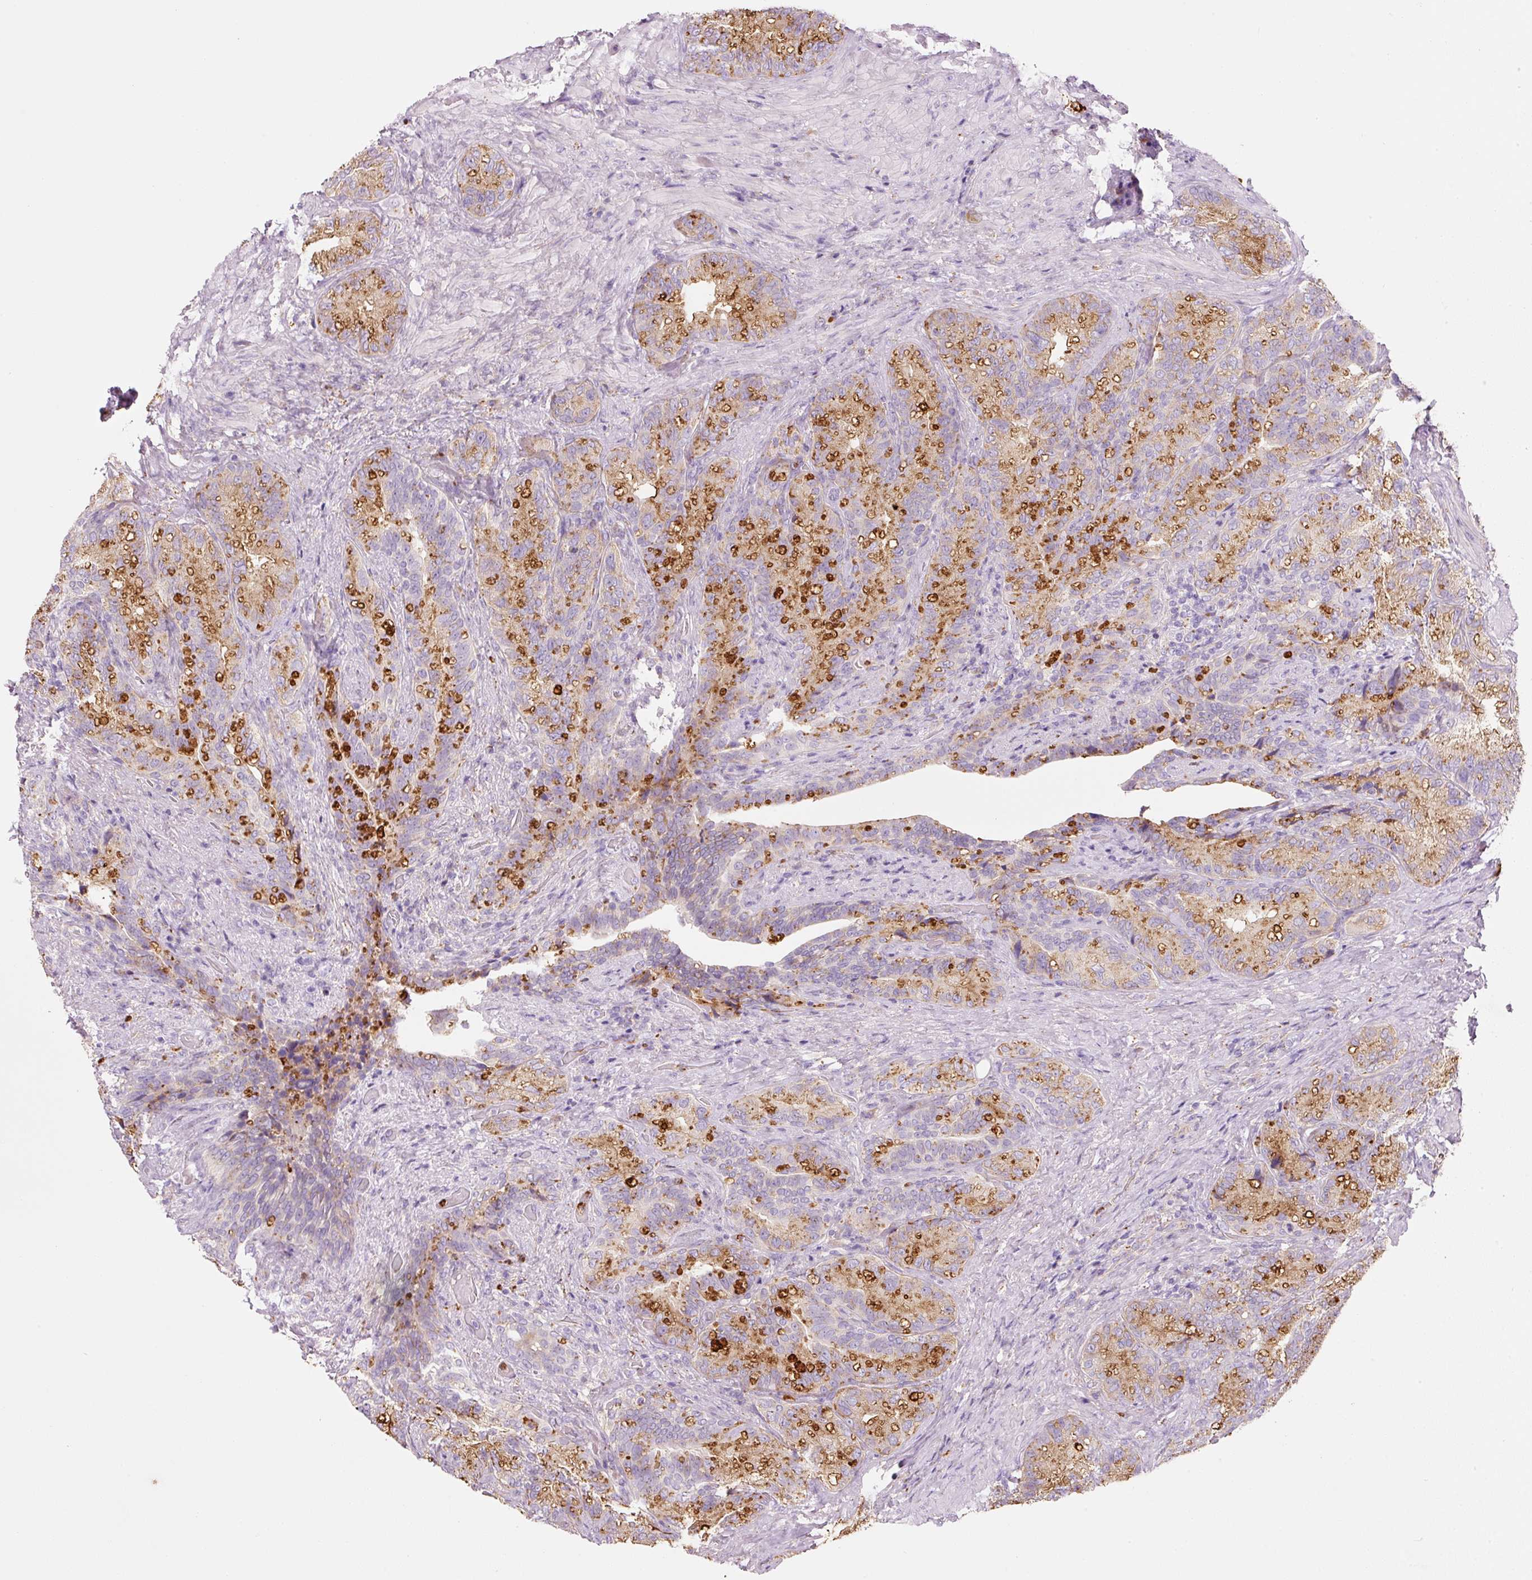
{"staining": {"intensity": "moderate", "quantity": ">75%", "location": "cytoplasmic/membranous"}, "tissue": "seminal vesicle", "cell_type": "Glandular cells", "image_type": "normal", "snomed": [{"axis": "morphology", "description": "Normal tissue, NOS"}, {"axis": "topography", "description": "Seminal veicle"}], "caption": "Glandular cells display medium levels of moderate cytoplasmic/membranous positivity in approximately >75% of cells in normal seminal vesicle. Nuclei are stained in blue.", "gene": "TMC8", "patient": {"sex": "male", "age": 68}}